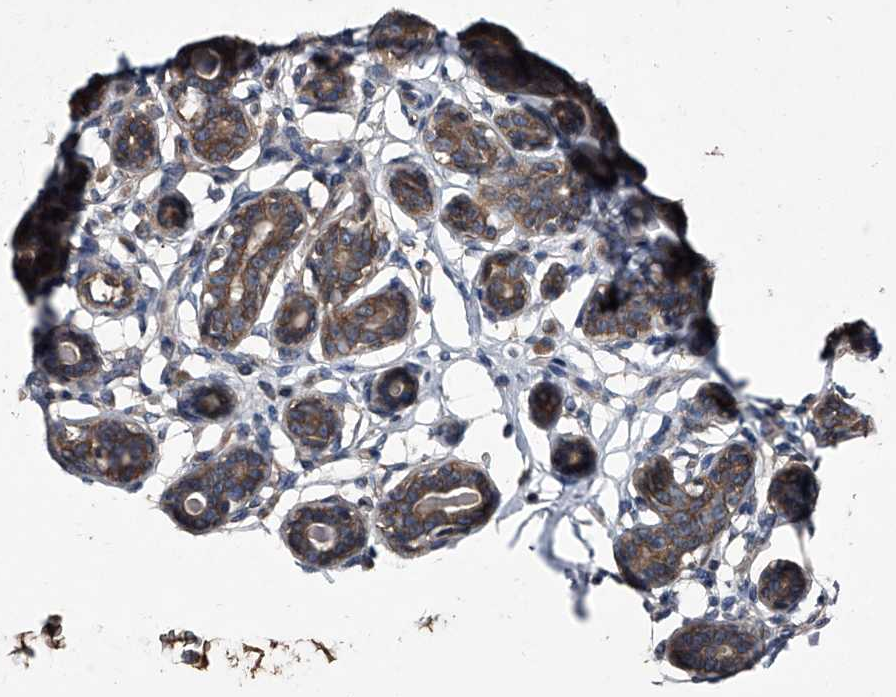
{"staining": {"intensity": "weak", "quantity": "25%-75%", "location": "cytoplasmic/membranous"}, "tissue": "breast", "cell_type": "Adipocytes", "image_type": "normal", "snomed": [{"axis": "morphology", "description": "Normal tissue, NOS"}, {"axis": "morphology", "description": "Adenoma, NOS"}, {"axis": "topography", "description": "Breast"}], "caption": "A micrograph showing weak cytoplasmic/membranous staining in about 25%-75% of adipocytes in unremarkable breast, as visualized by brown immunohistochemical staining.", "gene": "KIF13A", "patient": {"sex": "female", "age": 23}}